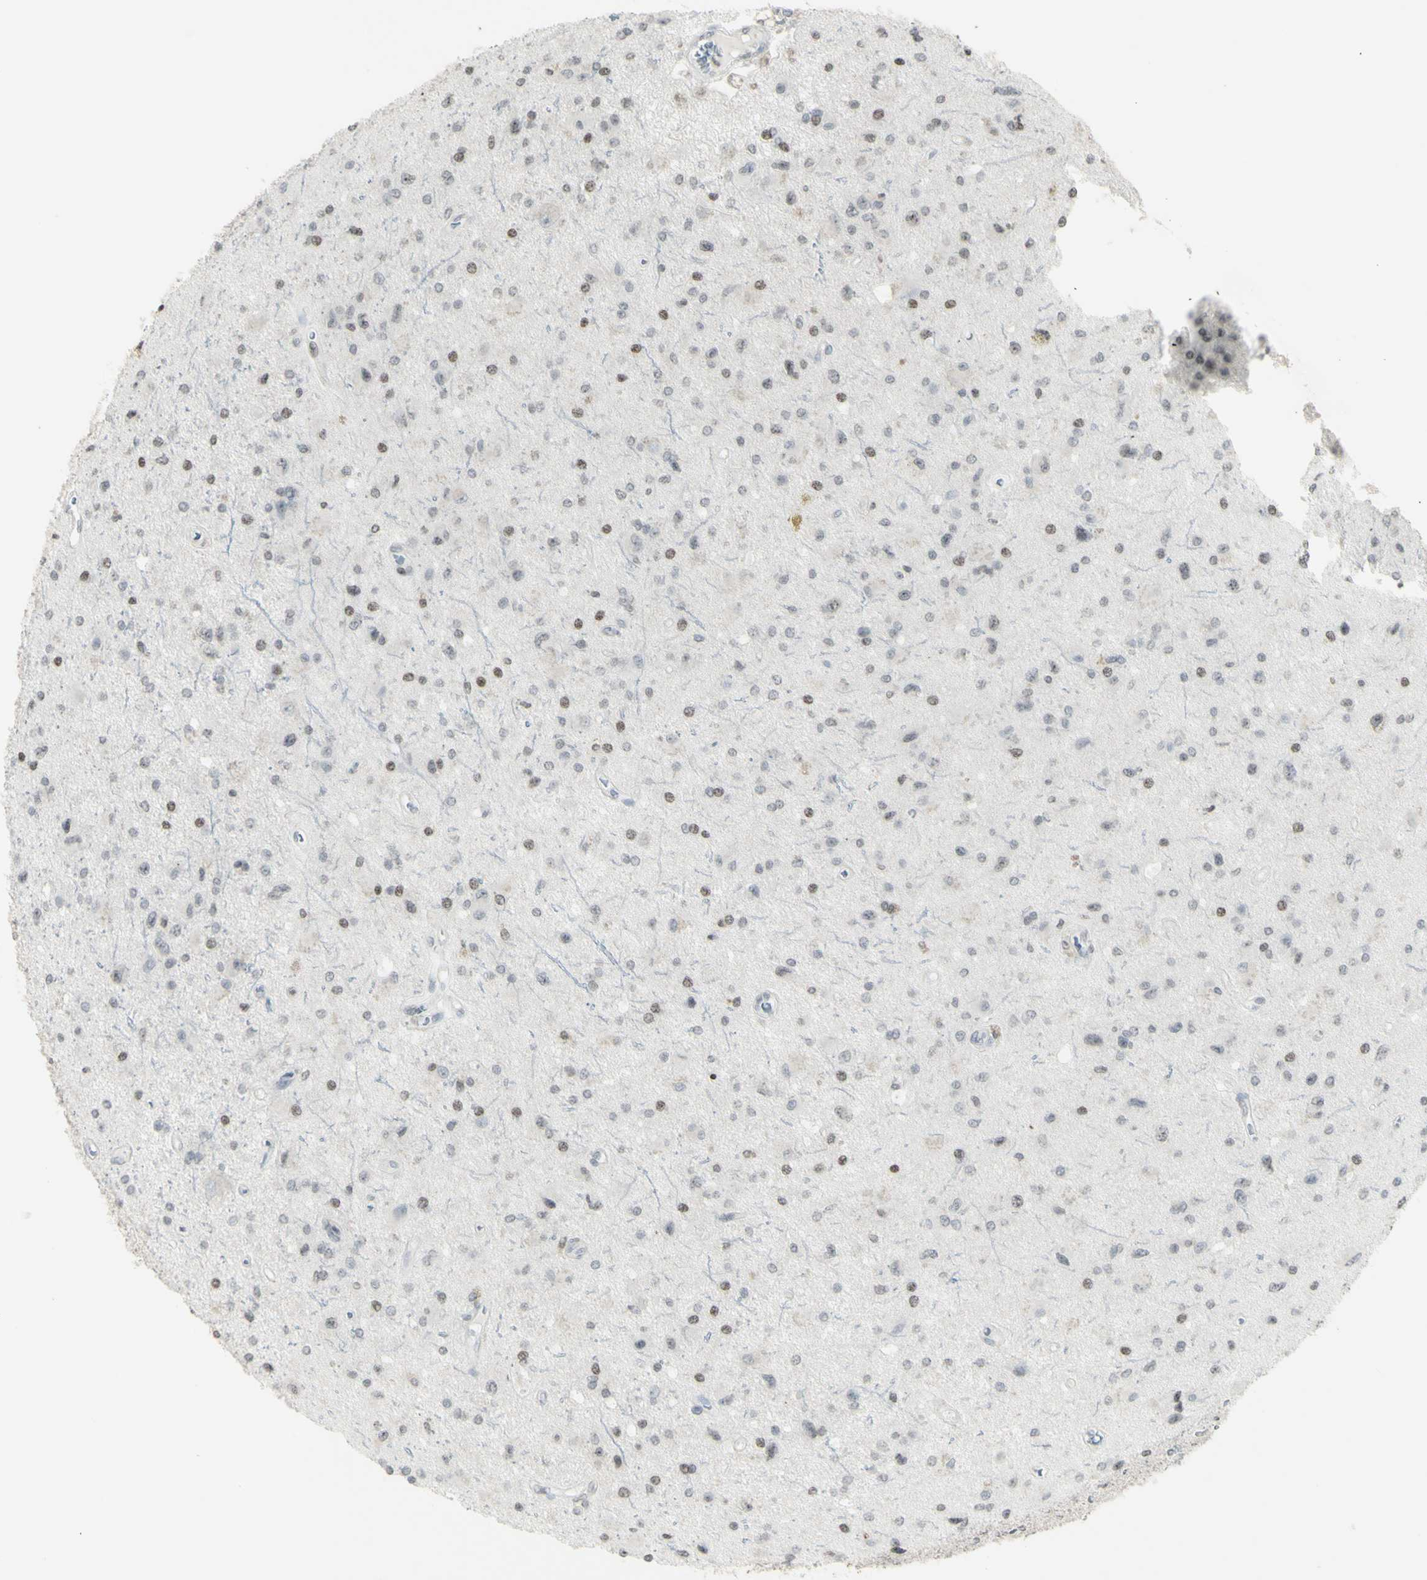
{"staining": {"intensity": "negative", "quantity": "none", "location": "none"}, "tissue": "glioma", "cell_type": "Tumor cells", "image_type": "cancer", "snomed": [{"axis": "morphology", "description": "Glioma, malignant, Low grade"}, {"axis": "topography", "description": "Brain"}], "caption": "Malignant glioma (low-grade) was stained to show a protein in brown. There is no significant staining in tumor cells. The staining is performed using DAB brown chromogen with nuclei counter-stained in using hematoxylin.", "gene": "MUC5AC", "patient": {"sex": "male", "age": 58}}